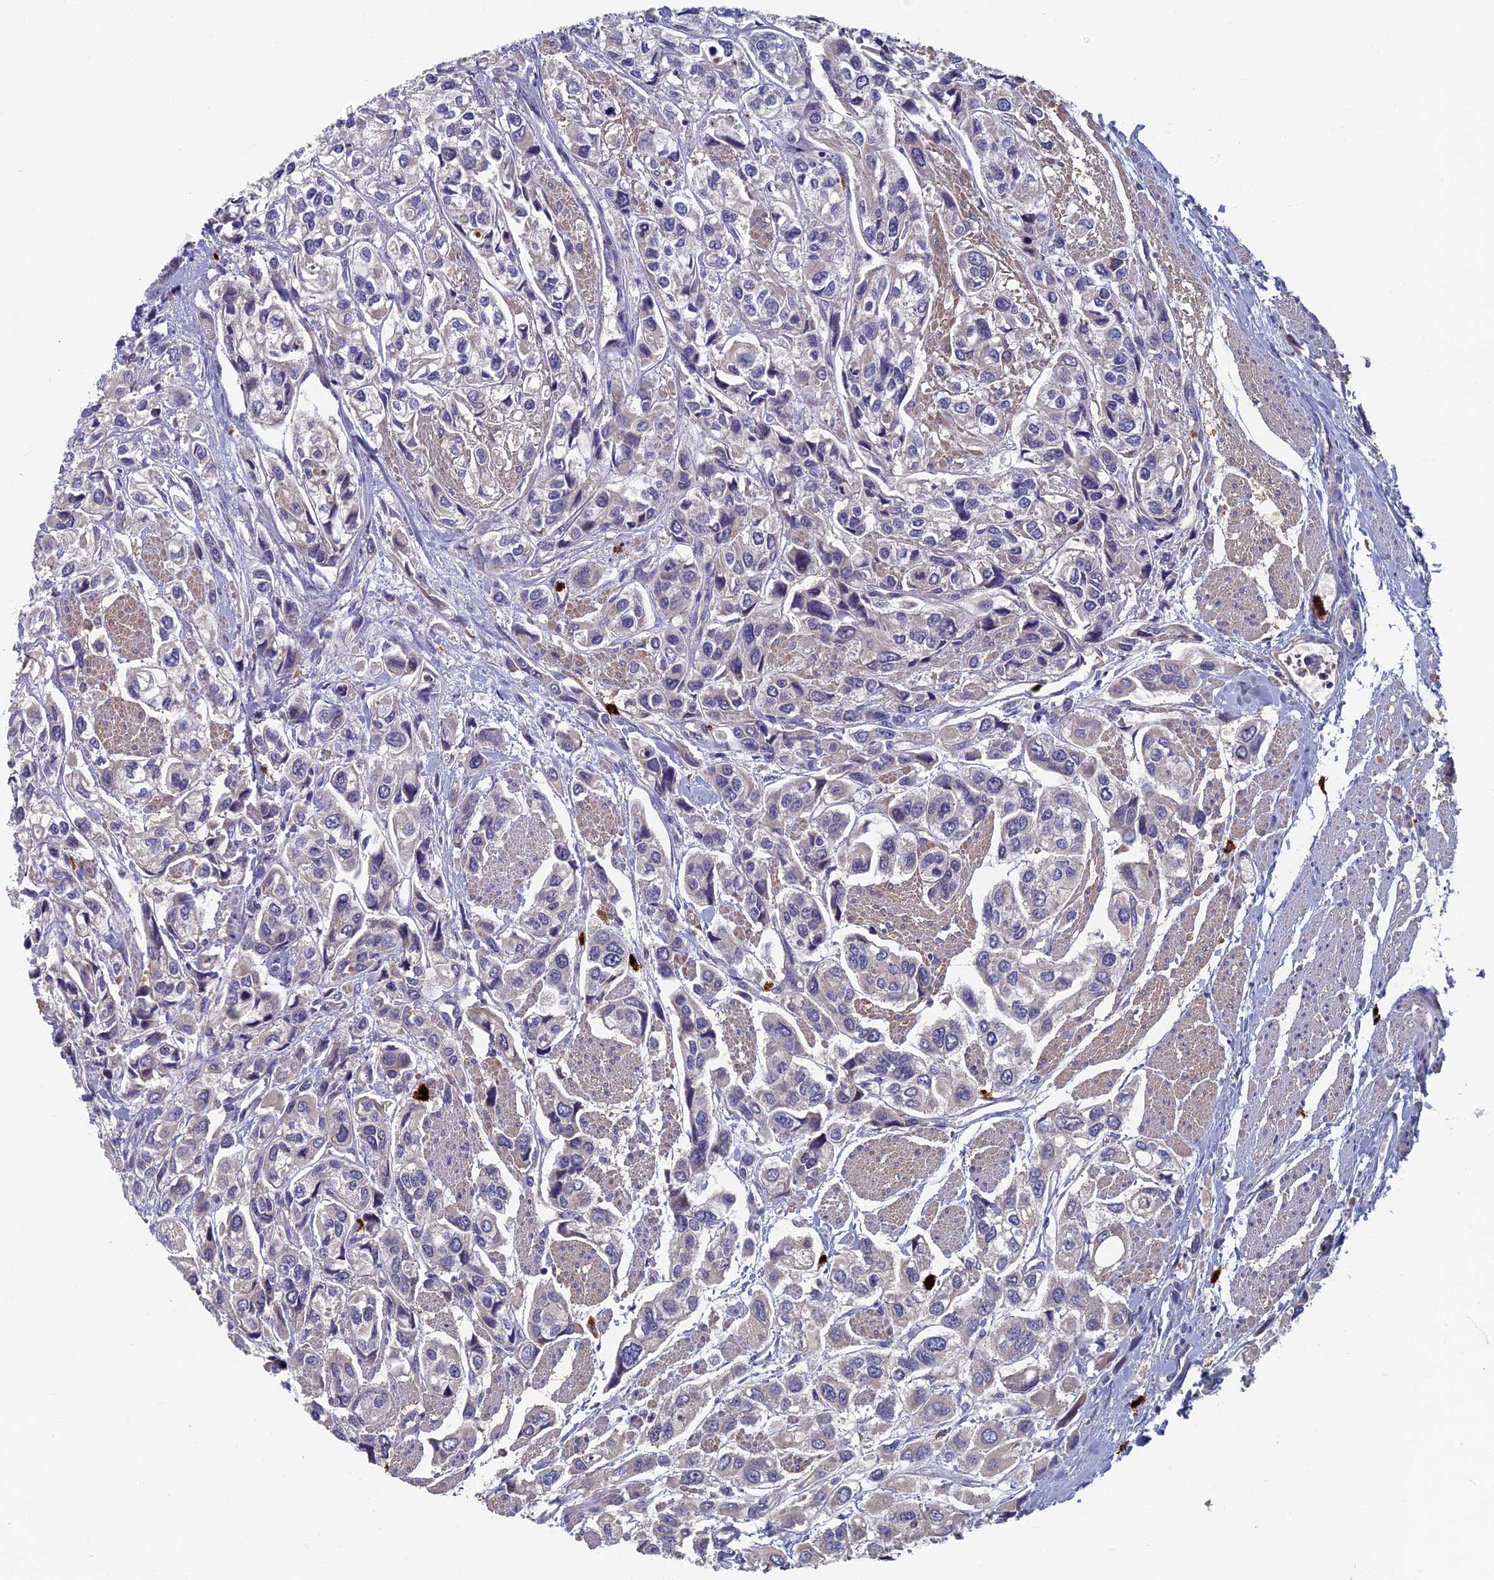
{"staining": {"intensity": "negative", "quantity": "none", "location": "none"}, "tissue": "urothelial cancer", "cell_type": "Tumor cells", "image_type": "cancer", "snomed": [{"axis": "morphology", "description": "Urothelial carcinoma, High grade"}, {"axis": "topography", "description": "Urinary bladder"}], "caption": "Human urothelial cancer stained for a protein using immunohistochemistry (IHC) demonstrates no staining in tumor cells.", "gene": "TNK2", "patient": {"sex": "male", "age": 67}}